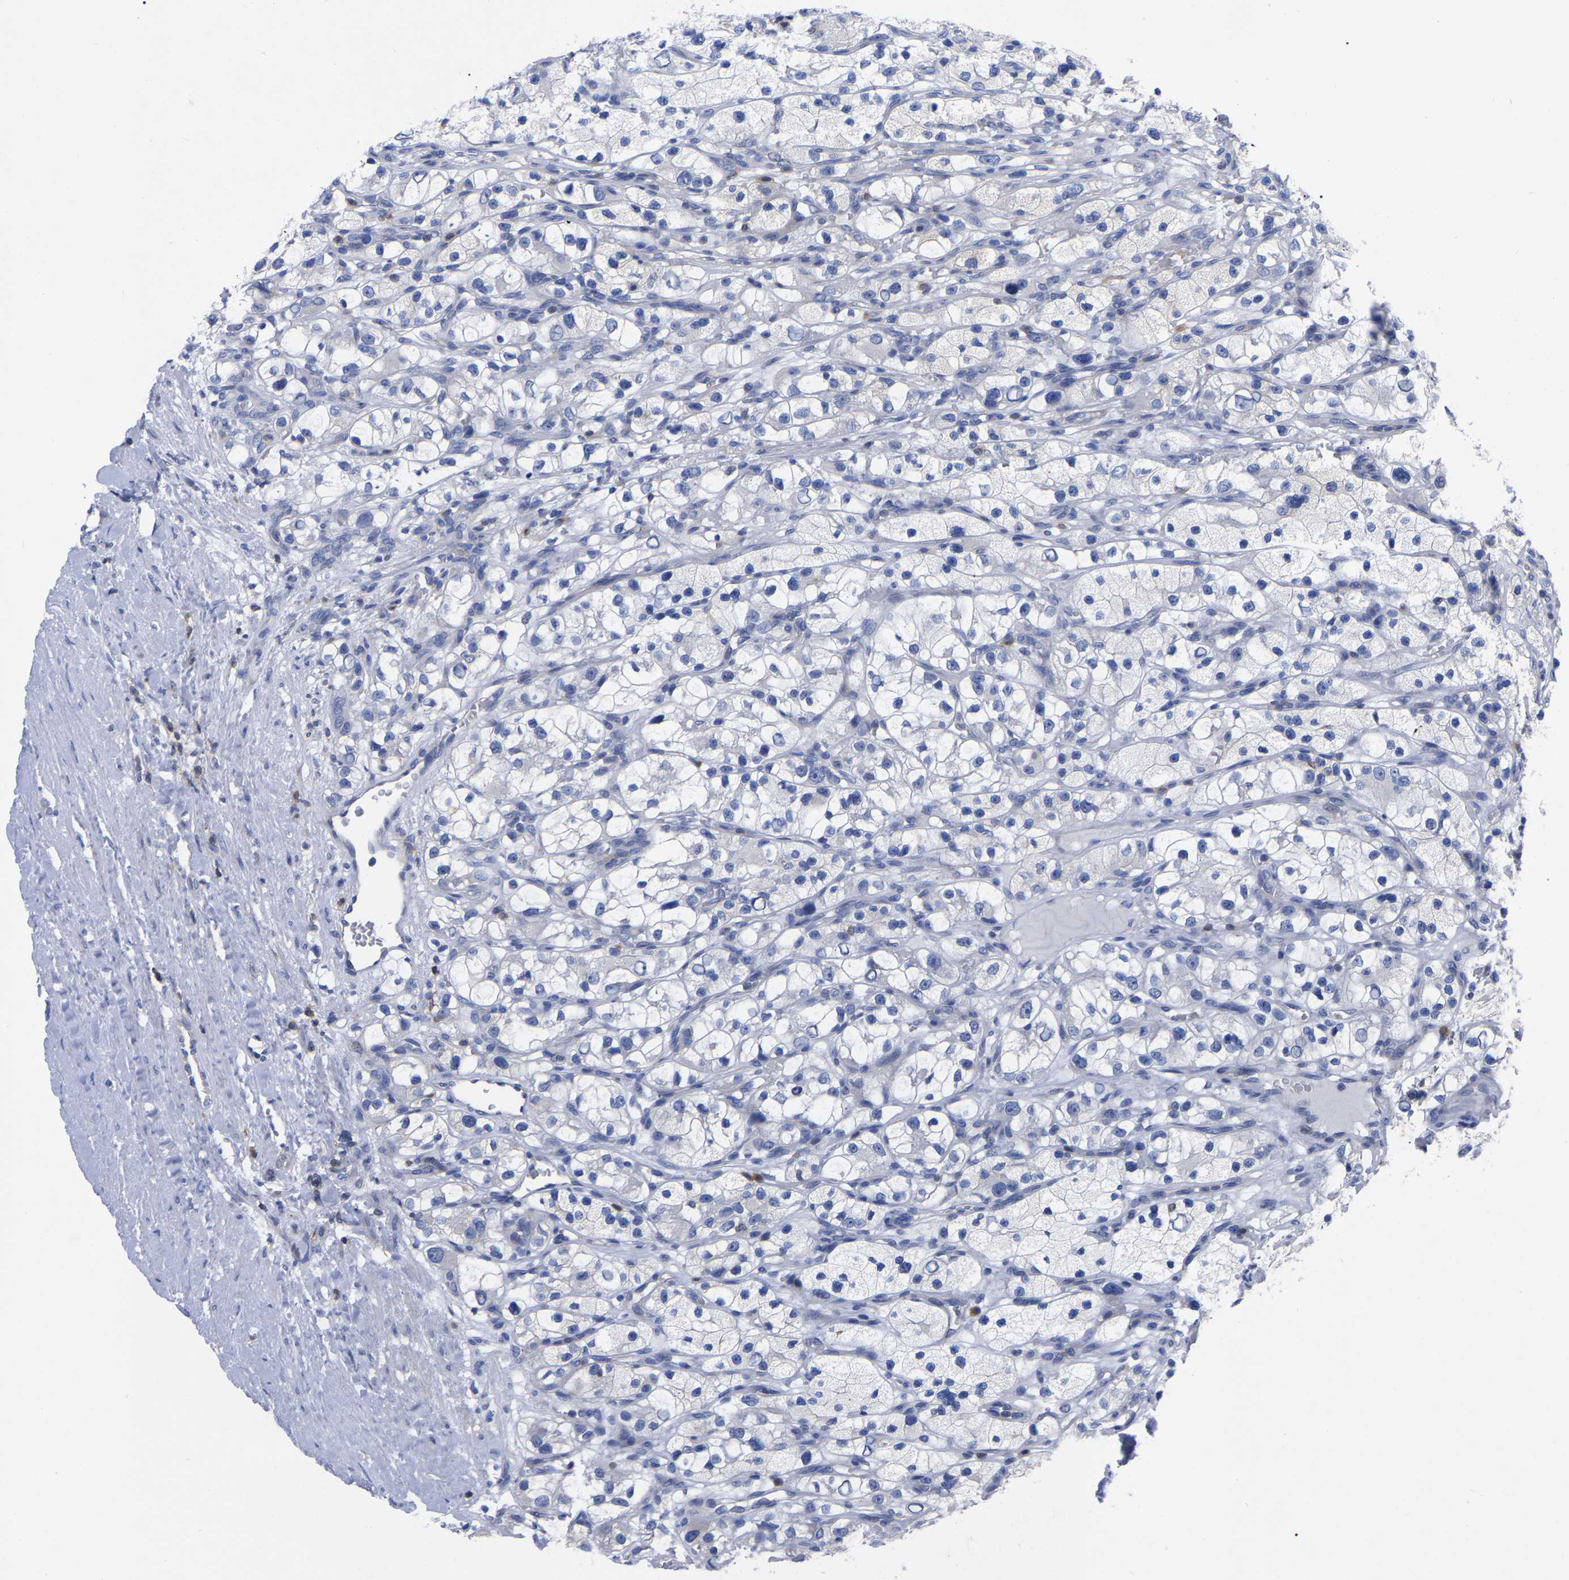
{"staining": {"intensity": "negative", "quantity": "none", "location": "none"}, "tissue": "renal cancer", "cell_type": "Tumor cells", "image_type": "cancer", "snomed": [{"axis": "morphology", "description": "Adenocarcinoma, NOS"}, {"axis": "topography", "description": "Kidney"}], "caption": "This is an immunohistochemistry (IHC) histopathology image of renal adenocarcinoma. There is no positivity in tumor cells.", "gene": "PTPN7", "patient": {"sex": "female", "age": 57}}